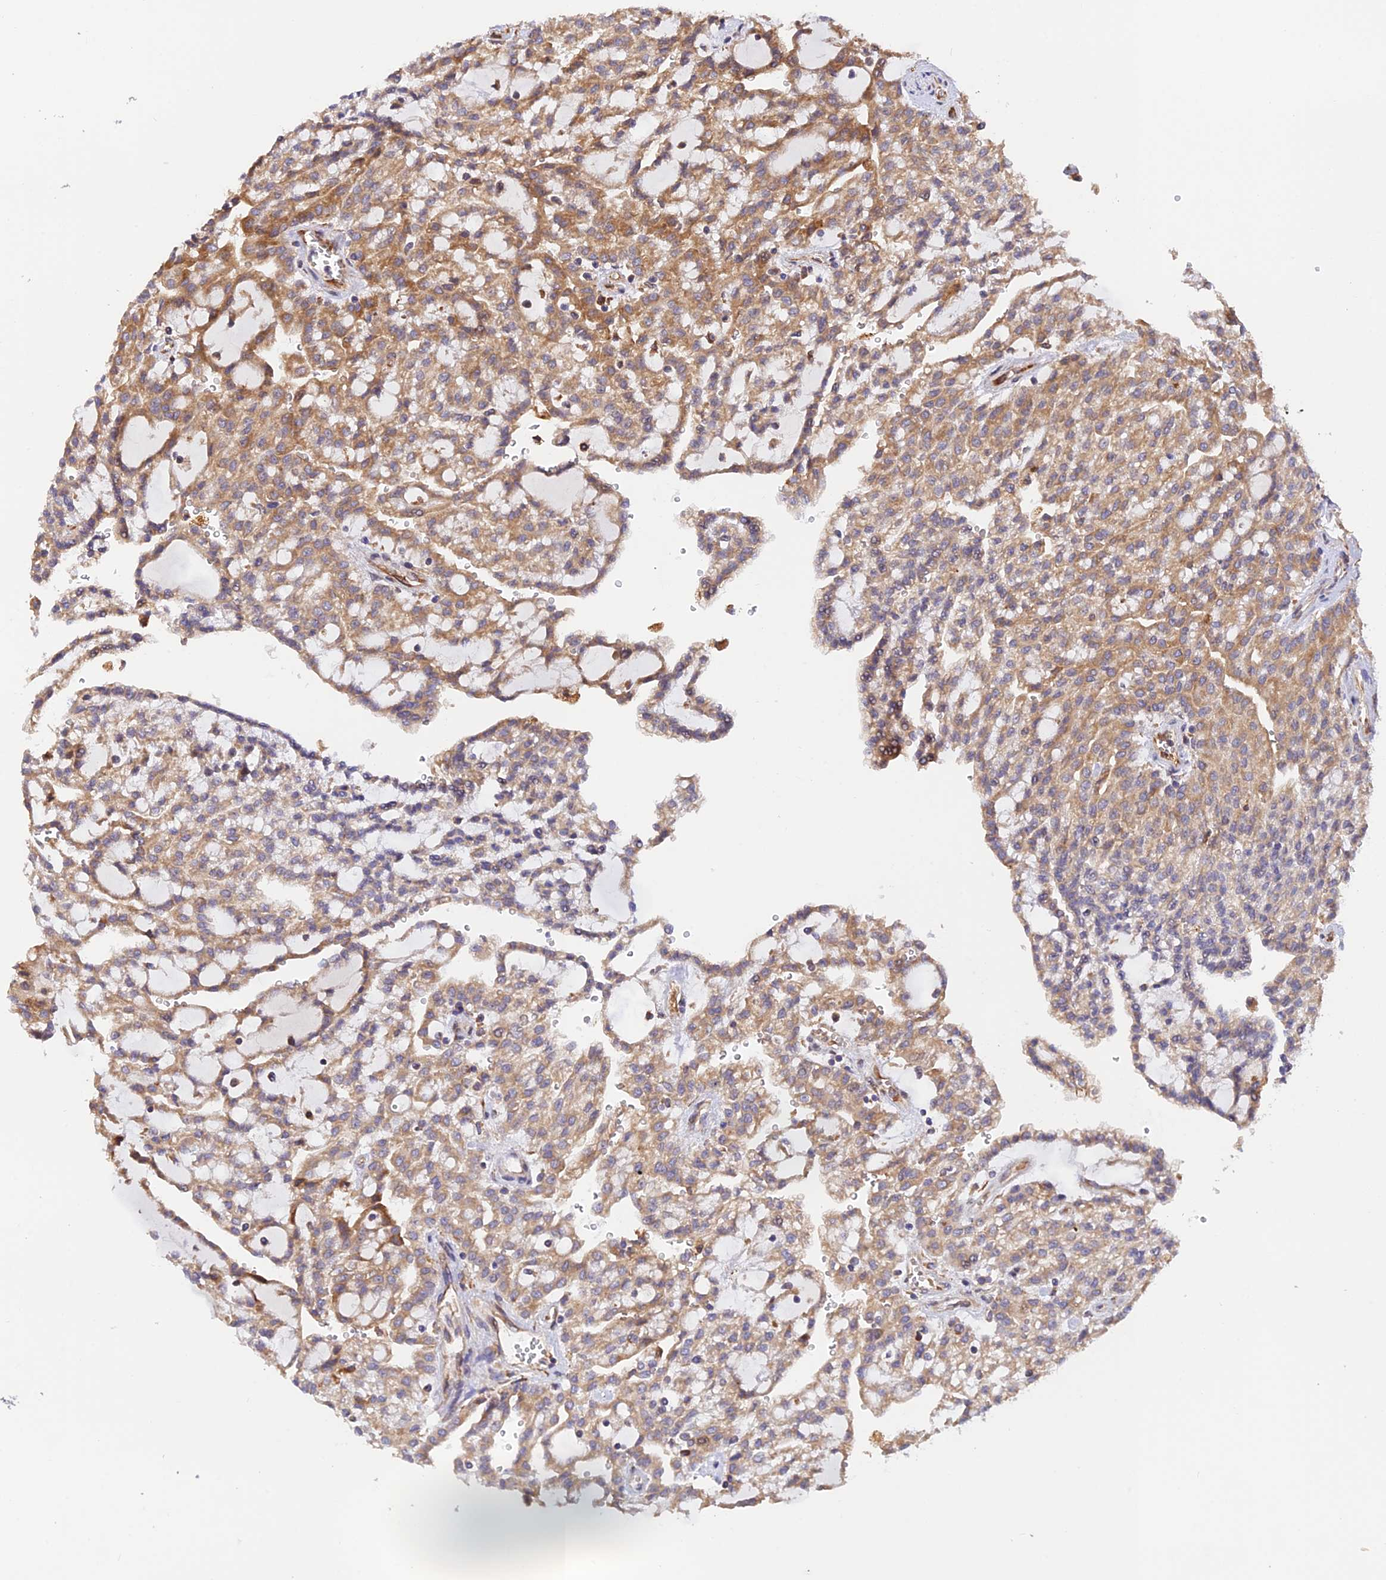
{"staining": {"intensity": "moderate", "quantity": ">75%", "location": "cytoplasmic/membranous"}, "tissue": "renal cancer", "cell_type": "Tumor cells", "image_type": "cancer", "snomed": [{"axis": "morphology", "description": "Adenocarcinoma, NOS"}, {"axis": "topography", "description": "Kidney"}], "caption": "Moderate cytoplasmic/membranous protein positivity is present in approximately >75% of tumor cells in renal cancer.", "gene": "RPL5", "patient": {"sex": "male", "age": 63}}